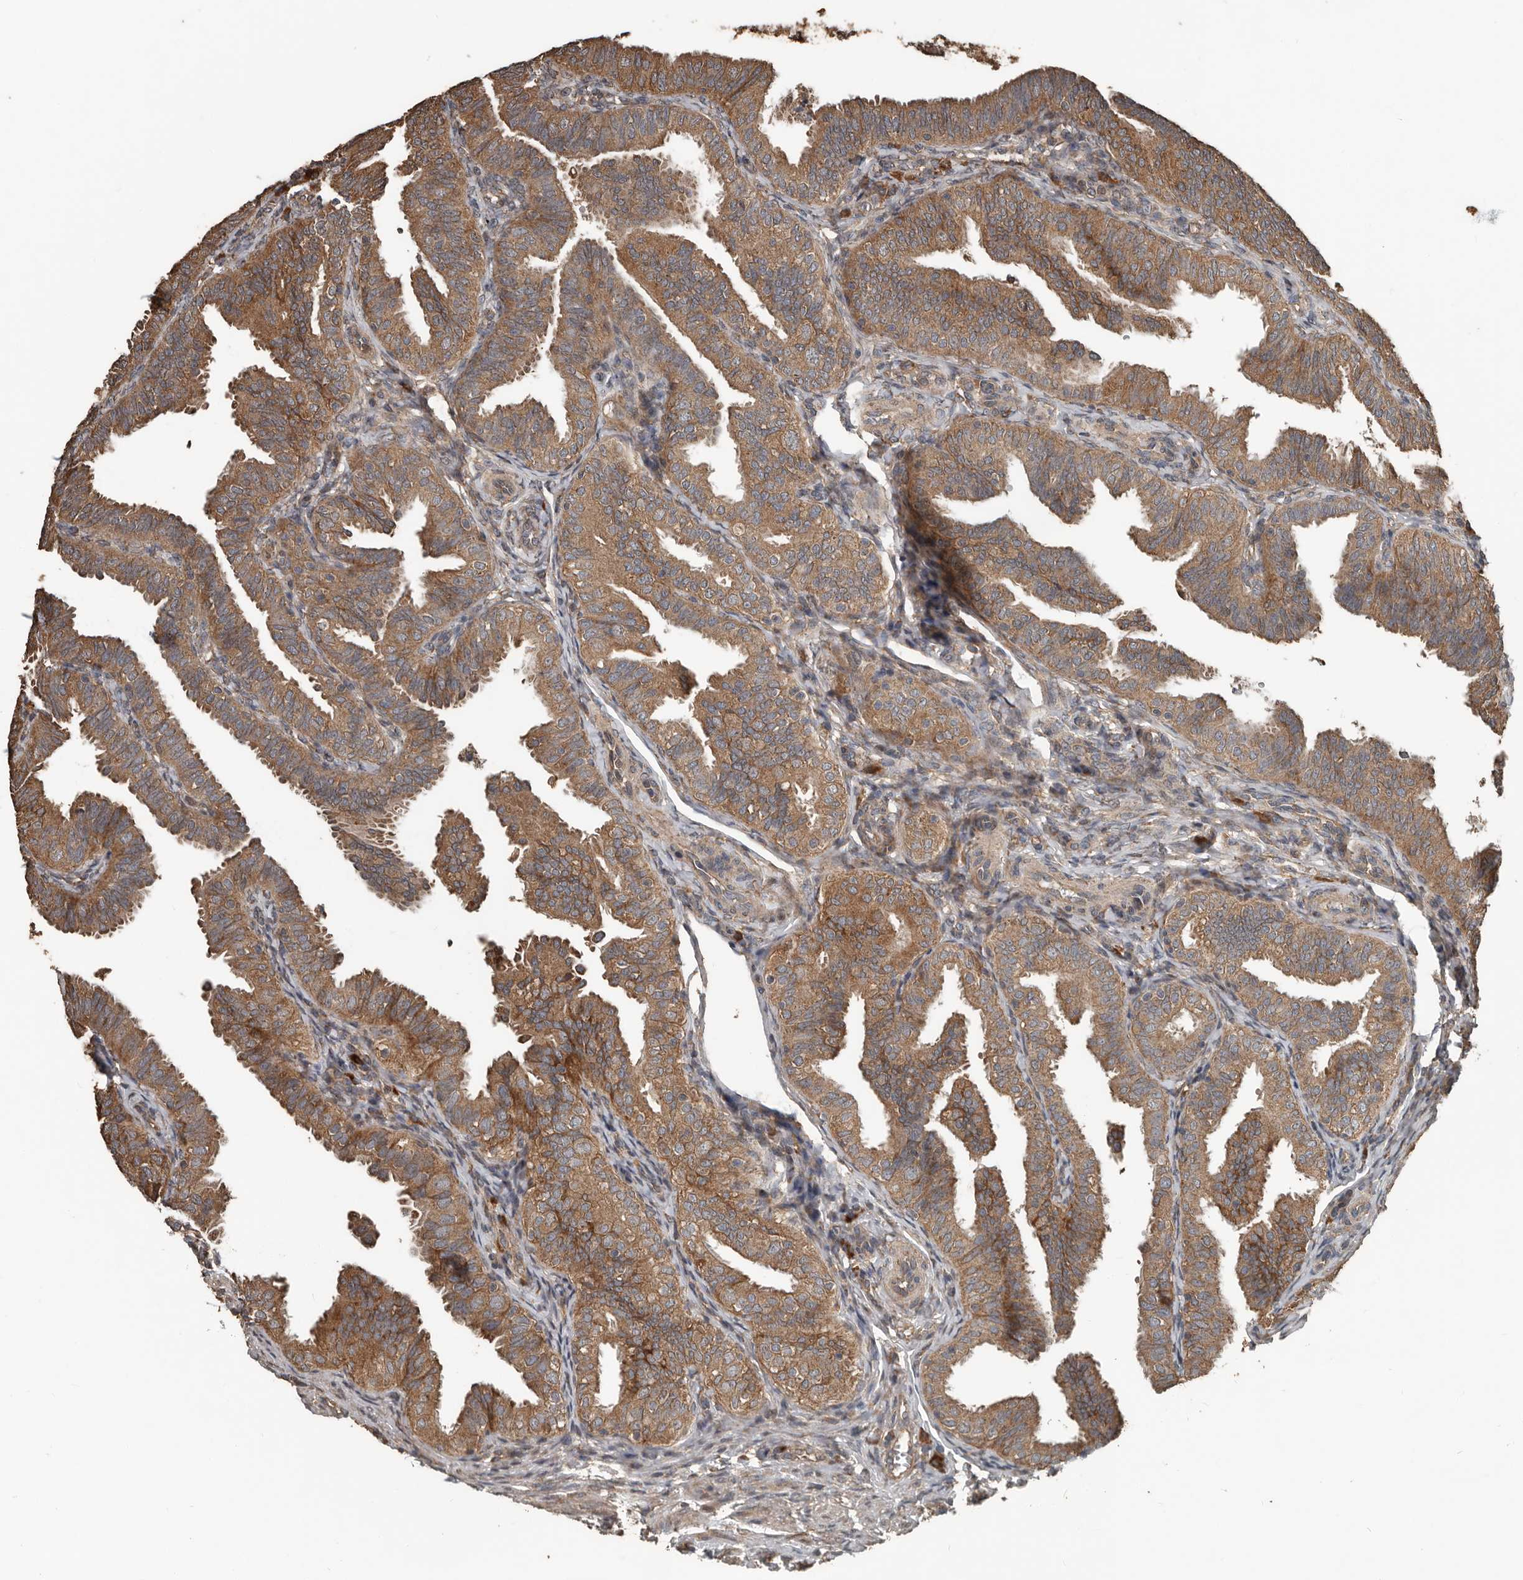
{"staining": {"intensity": "moderate", "quantity": ">75%", "location": "cytoplasmic/membranous"}, "tissue": "fallopian tube", "cell_type": "Glandular cells", "image_type": "normal", "snomed": [{"axis": "morphology", "description": "Normal tissue, NOS"}, {"axis": "topography", "description": "Fallopian tube"}], "caption": "Immunohistochemical staining of normal human fallopian tube exhibits moderate cytoplasmic/membranous protein positivity in about >75% of glandular cells. (IHC, brightfield microscopy, high magnification).", "gene": "RNF207", "patient": {"sex": "female", "age": 35}}